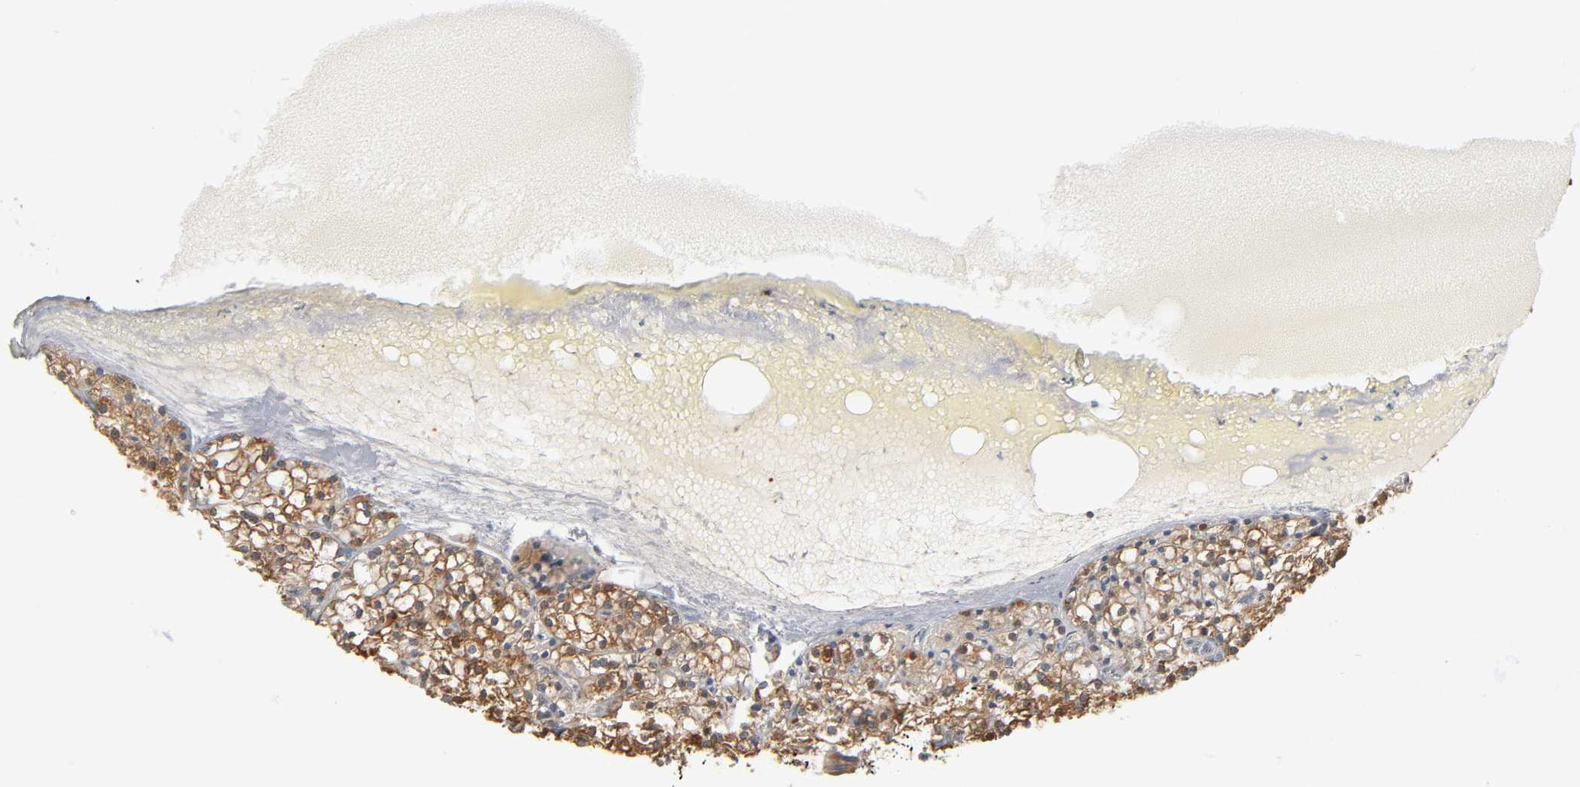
{"staining": {"intensity": "moderate", "quantity": ">75%", "location": "cytoplasmic/membranous"}, "tissue": "parathyroid gland", "cell_type": "Glandular cells", "image_type": "normal", "snomed": [{"axis": "morphology", "description": "Normal tissue, NOS"}, {"axis": "topography", "description": "Parathyroid gland"}], "caption": "This micrograph exhibits benign parathyroid gland stained with IHC to label a protein in brown. The cytoplasmic/membranous of glandular cells show moderate positivity for the protein. Nuclei are counter-stained blue.", "gene": "ALDOA", "patient": {"sex": "female", "age": 63}}